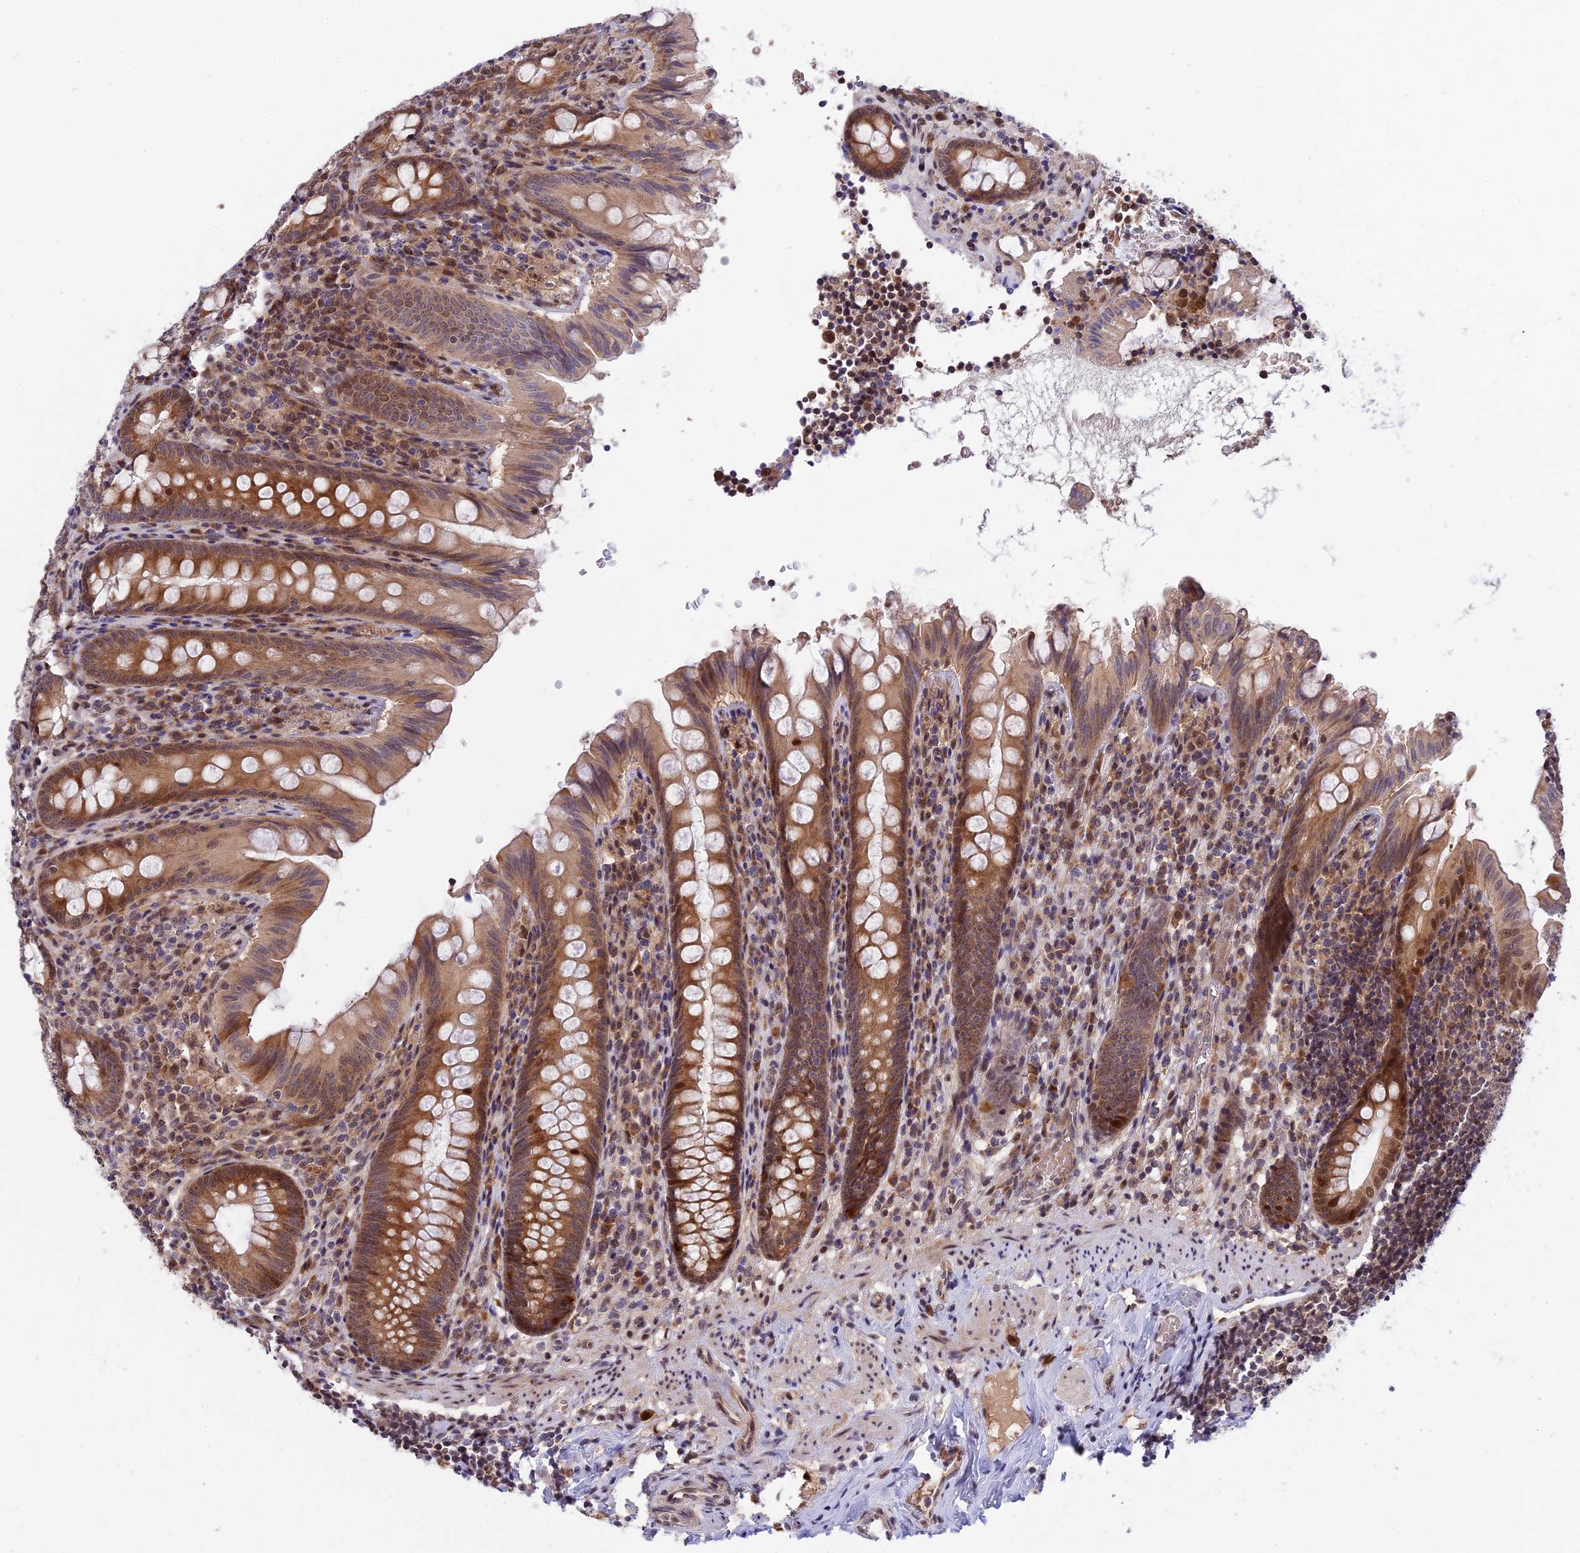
{"staining": {"intensity": "moderate", "quantity": ">75%", "location": "cytoplasmic/membranous,nuclear"}, "tissue": "appendix", "cell_type": "Glandular cells", "image_type": "normal", "snomed": [{"axis": "morphology", "description": "Normal tissue, NOS"}, {"axis": "topography", "description": "Appendix"}], "caption": "Unremarkable appendix displays moderate cytoplasmic/membranous,nuclear staining in approximately >75% of glandular cells.", "gene": "ZNF428", "patient": {"sex": "male", "age": 55}}